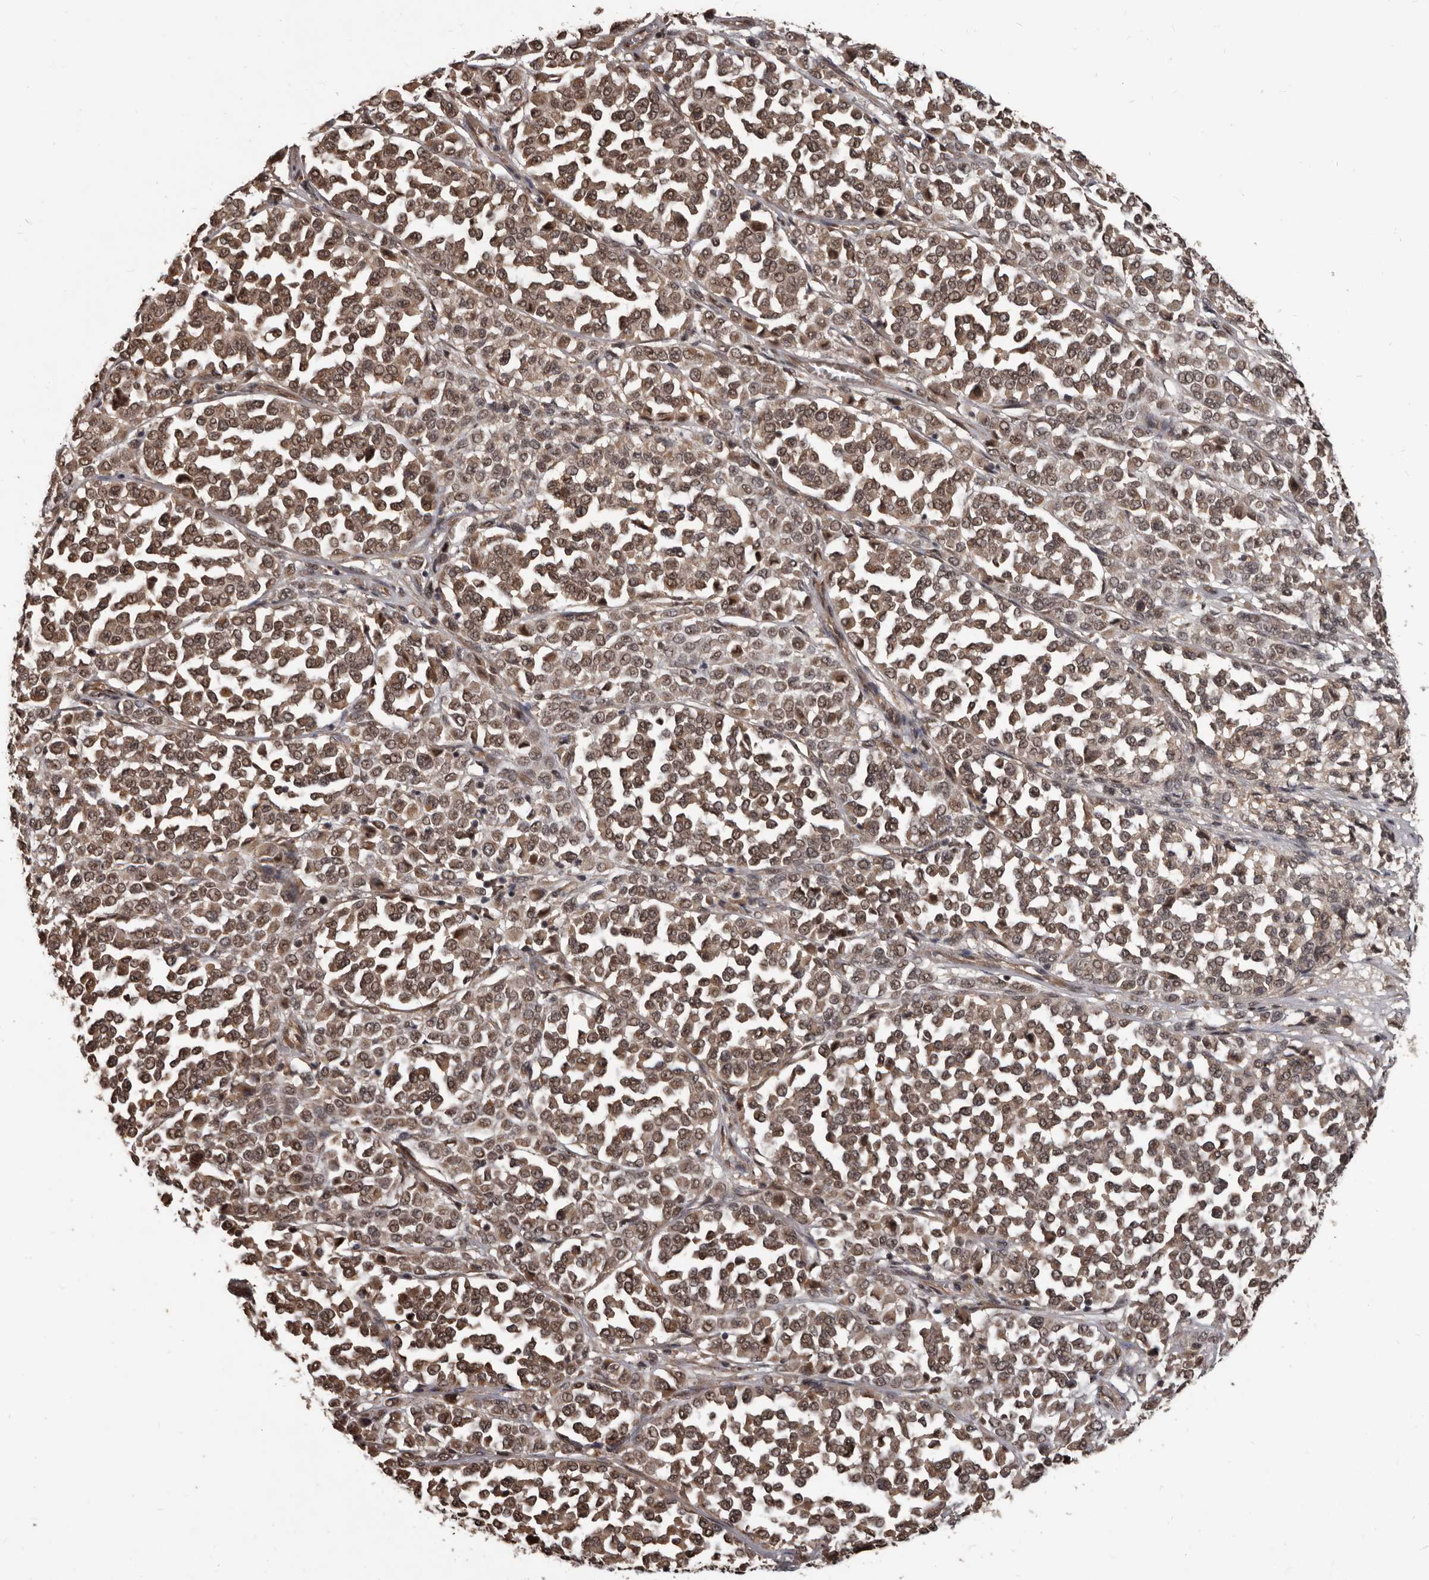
{"staining": {"intensity": "moderate", "quantity": ">75%", "location": "cytoplasmic/membranous,nuclear"}, "tissue": "melanoma", "cell_type": "Tumor cells", "image_type": "cancer", "snomed": [{"axis": "morphology", "description": "Malignant melanoma, Metastatic site"}, {"axis": "topography", "description": "Pancreas"}], "caption": "High-power microscopy captured an IHC photomicrograph of malignant melanoma (metastatic site), revealing moderate cytoplasmic/membranous and nuclear positivity in about >75% of tumor cells. (Brightfield microscopy of DAB IHC at high magnification).", "gene": "AHR", "patient": {"sex": "female", "age": 30}}